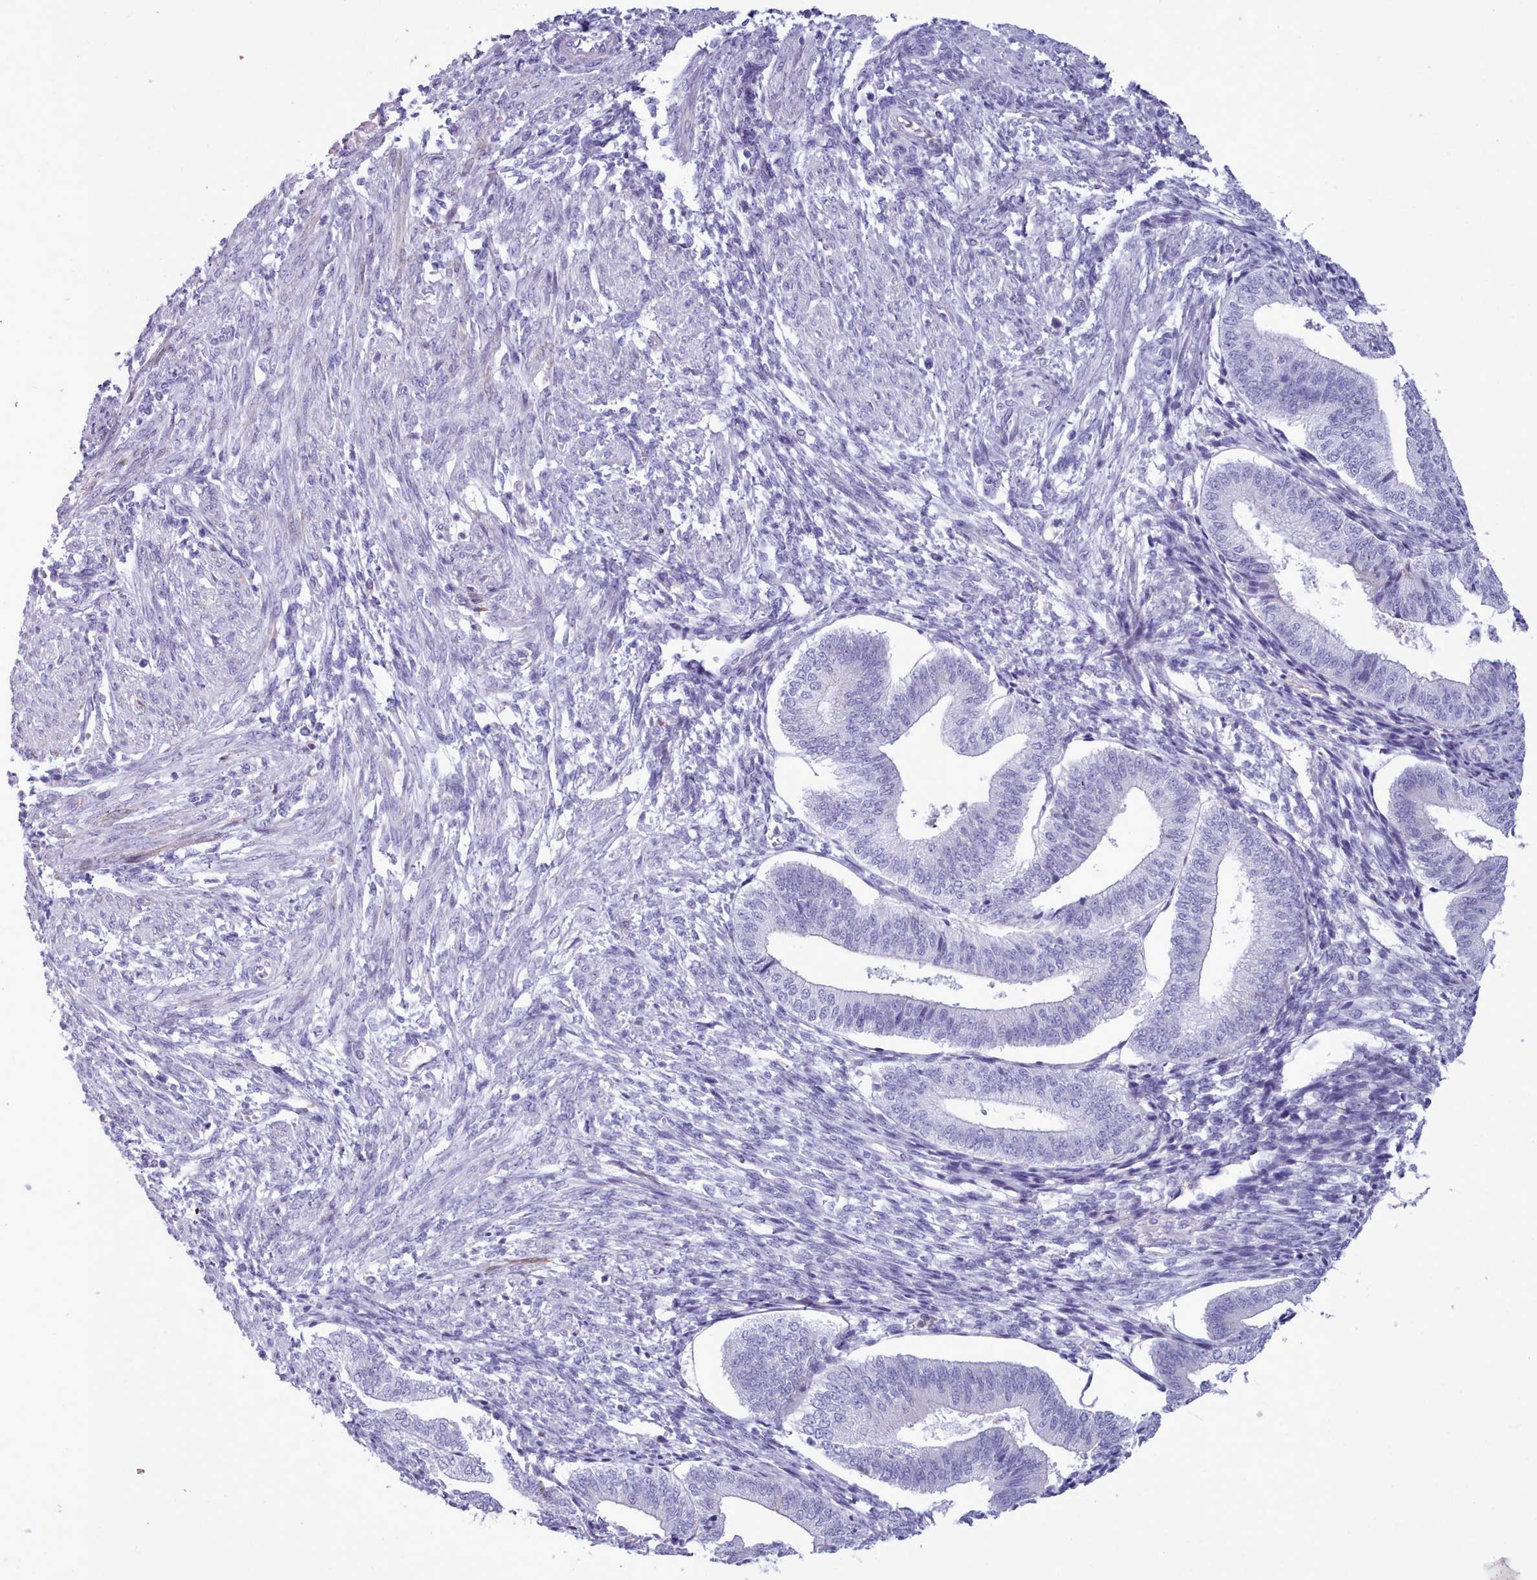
{"staining": {"intensity": "negative", "quantity": "none", "location": "none"}, "tissue": "endometrium", "cell_type": "Cells in endometrial stroma", "image_type": "normal", "snomed": [{"axis": "morphology", "description": "Normal tissue, NOS"}, {"axis": "topography", "description": "Endometrium"}], "caption": "This is a image of immunohistochemistry (IHC) staining of unremarkable endometrium, which shows no expression in cells in endometrial stroma.", "gene": "NKX1", "patient": {"sex": "female", "age": 34}}